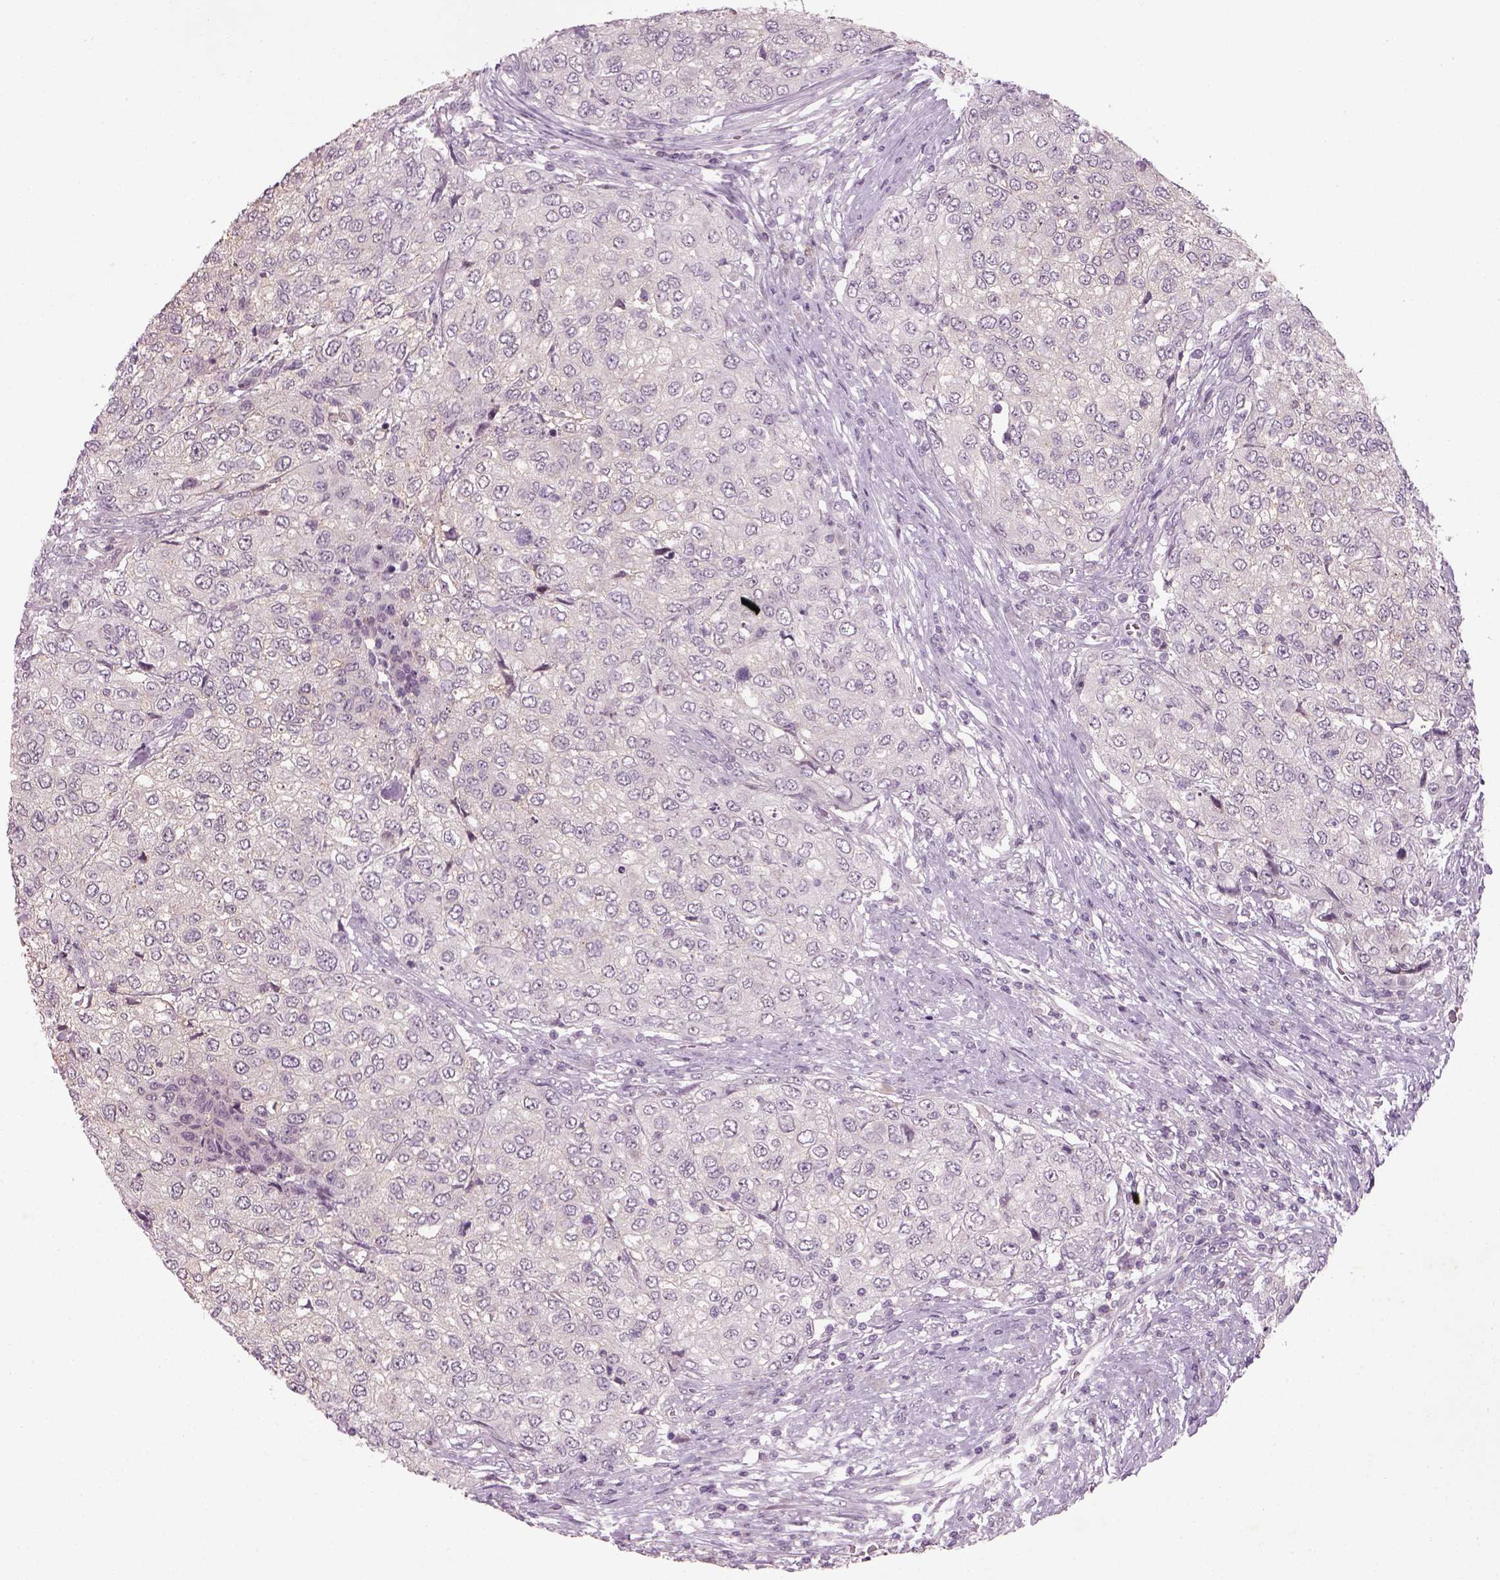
{"staining": {"intensity": "negative", "quantity": "none", "location": "none"}, "tissue": "urothelial cancer", "cell_type": "Tumor cells", "image_type": "cancer", "snomed": [{"axis": "morphology", "description": "Urothelial carcinoma, High grade"}, {"axis": "topography", "description": "Urinary bladder"}], "caption": "IHC micrograph of neoplastic tissue: high-grade urothelial carcinoma stained with DAB shows no significant protein staining in tumor cells.", "gene": "GDNF", "patient": {"sex": "female", "age": 78}}